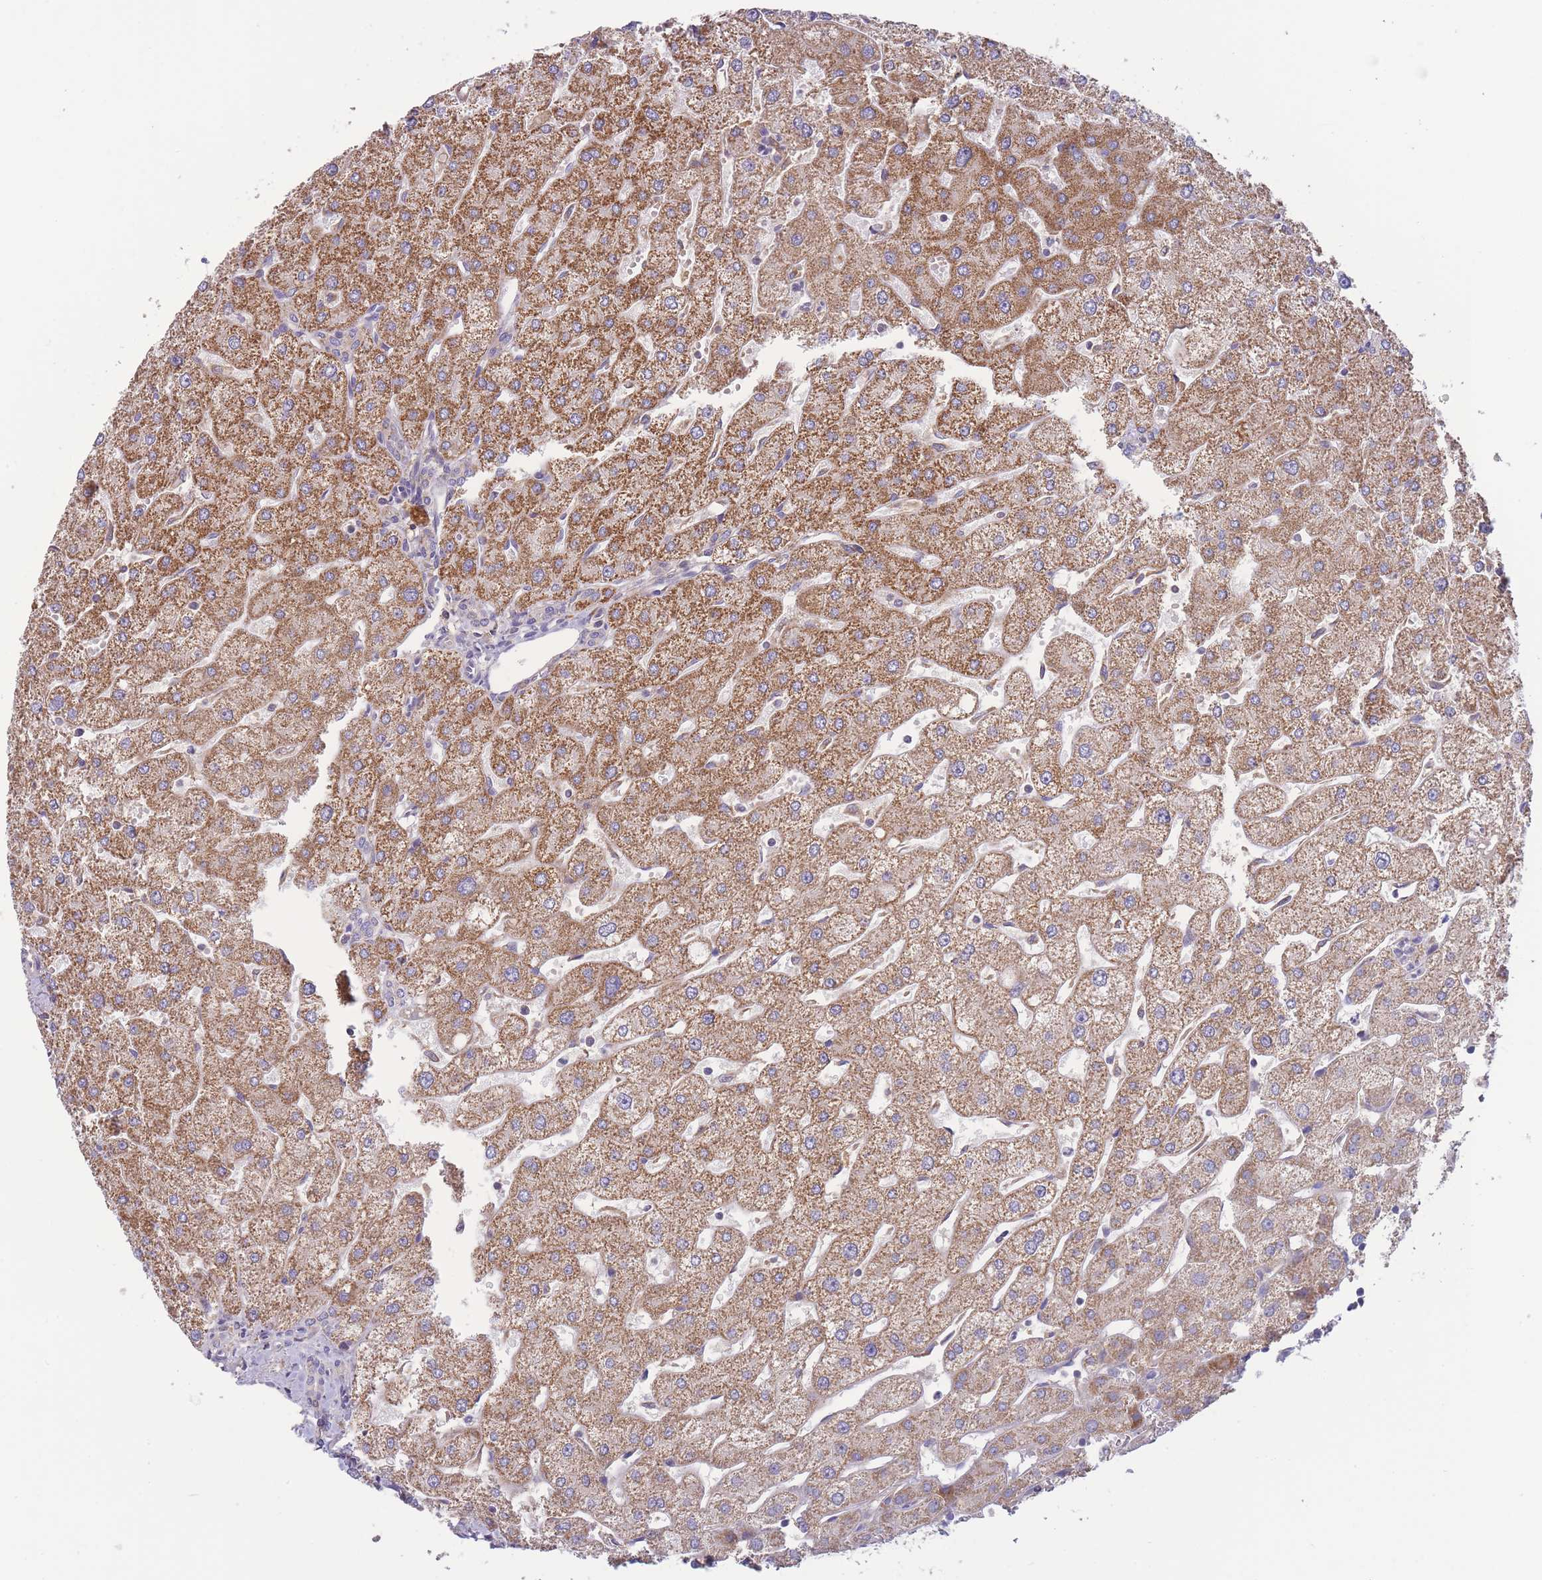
{"staining": {"intensity": "negative", "quantity": "none", "location": "none"}, "tissue": "liver", "cell_type": "Cholangiocytes", "image_type": "normal", "snomed": [{"axis": "morphology", "description": "Normal tissue, NOS"}, {"axis": "topography", "description": "Liver"}], "caption": "Liver was stained to show a protein in brown. There is no significant positivity in cholangiocytes. Nuclei are stained in blue.", "gene": "SLC25A42", "patient": {"sex": "male", "age": 67}}